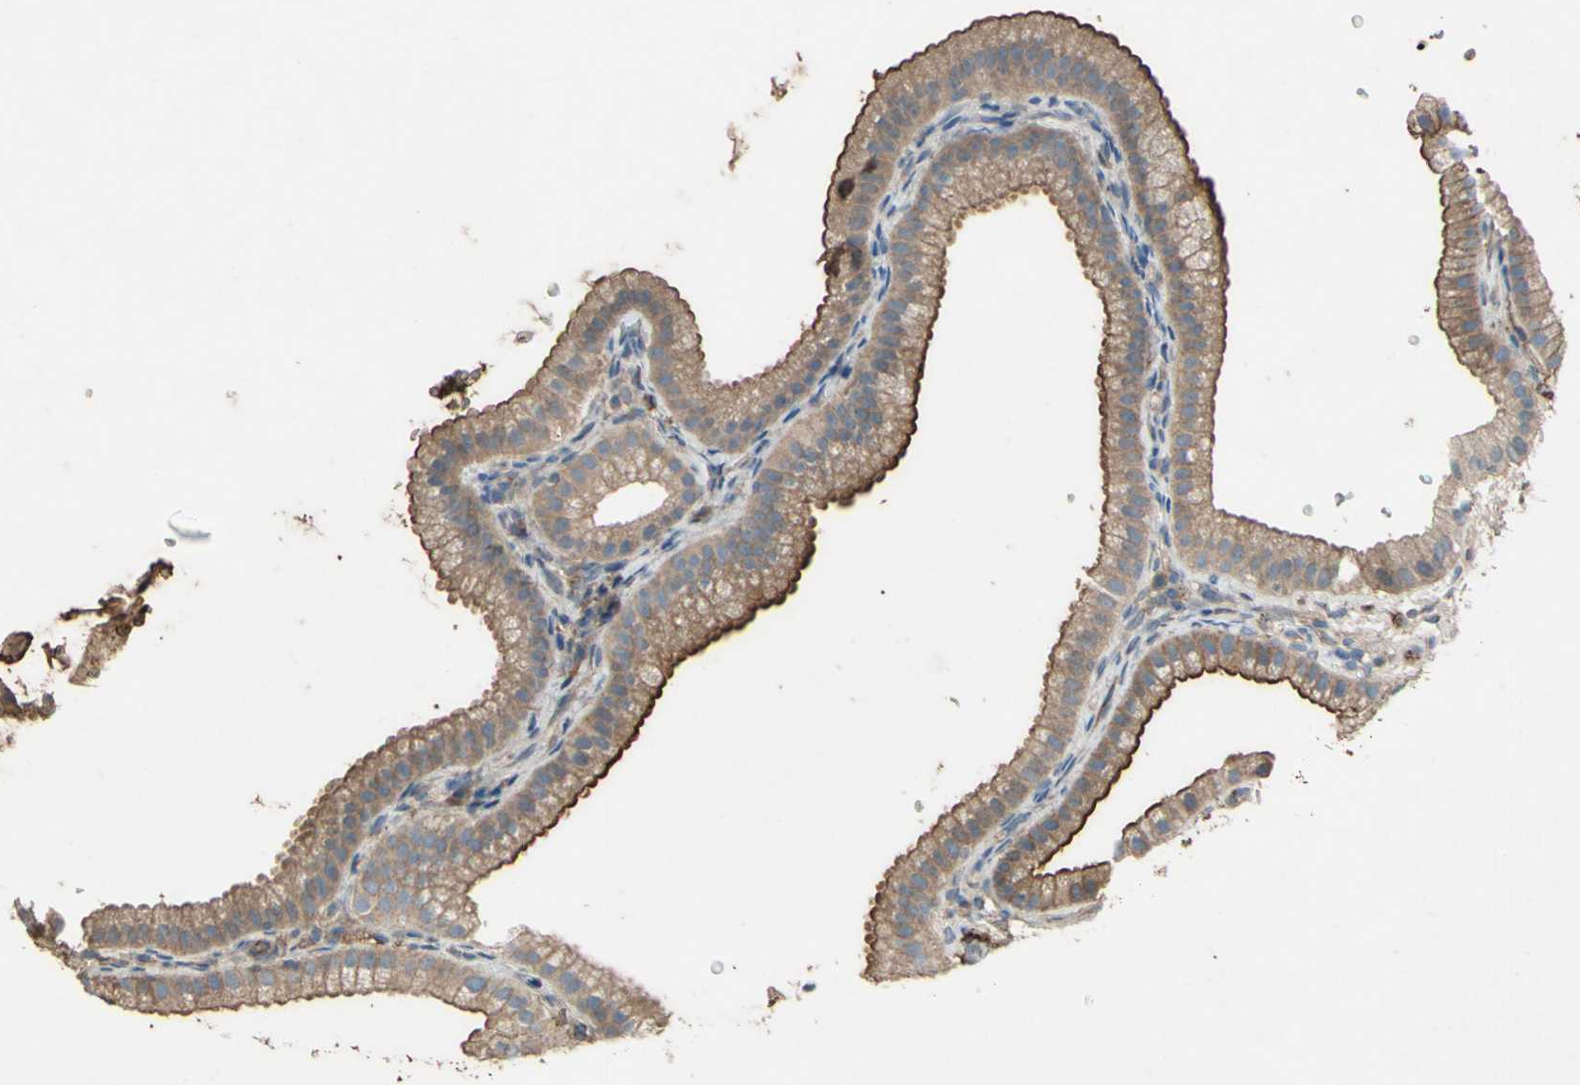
{"staining": {"intensity": "moderate", "quantity": ">75%", "location": "cytoplasmic/membranous"}, "tissue": "gallbladder", "cell_type": "Glandular cells", "image_type": "normal", "snomed": [{"axis": "morphology", "description": "Normal tissue, NOS"}, {"axis": "topography", "description": "Gallbladder"}], "caption": "Gallbladder stained with DAB immunohistochemistry exhibits medium levels of moderate cytoplasmic/membranous expression in approximately >75% of glandular cells.", "gene": "PTGDS", "patient": {"sex": "female", "age": 64}}